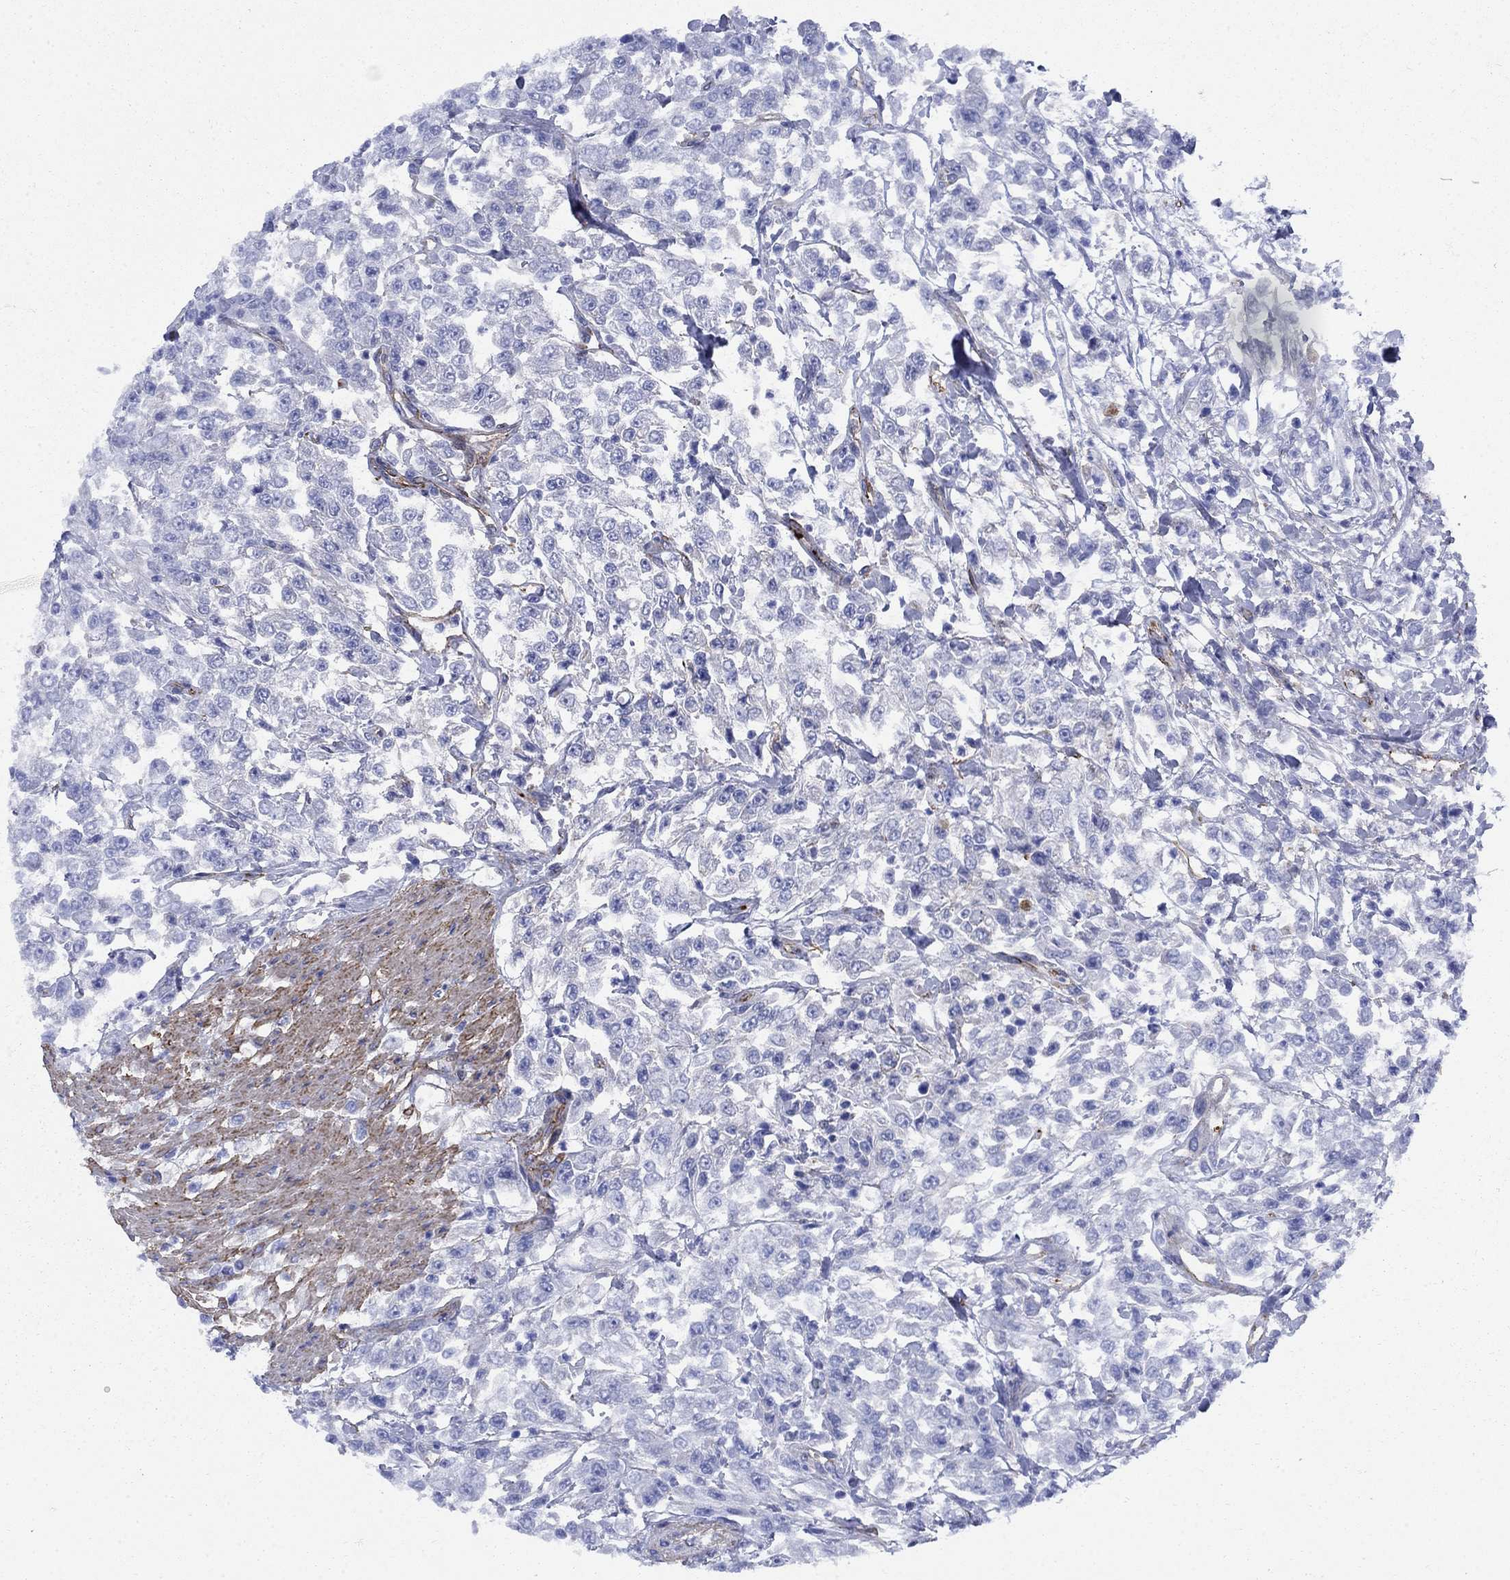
{"staining": {"intensity": "negative", "quantity": "none", "location": "none"}, "tissue": "urothelial cancer", "cell_type": "Tumor cells", "image_type": "cancer", "snomed": [{"axis": "morphology", "description": "Urothelial carcinoma, High grade"}, {"axis": "topography", "description": "Urinary bladder"}], "caption": "This is an immunohistochemistry histopathology image of human urothelial cancer. There is no expression in tumor cells.", "gene": "VTN", "patient": {"sex": "male", "age": 46}}